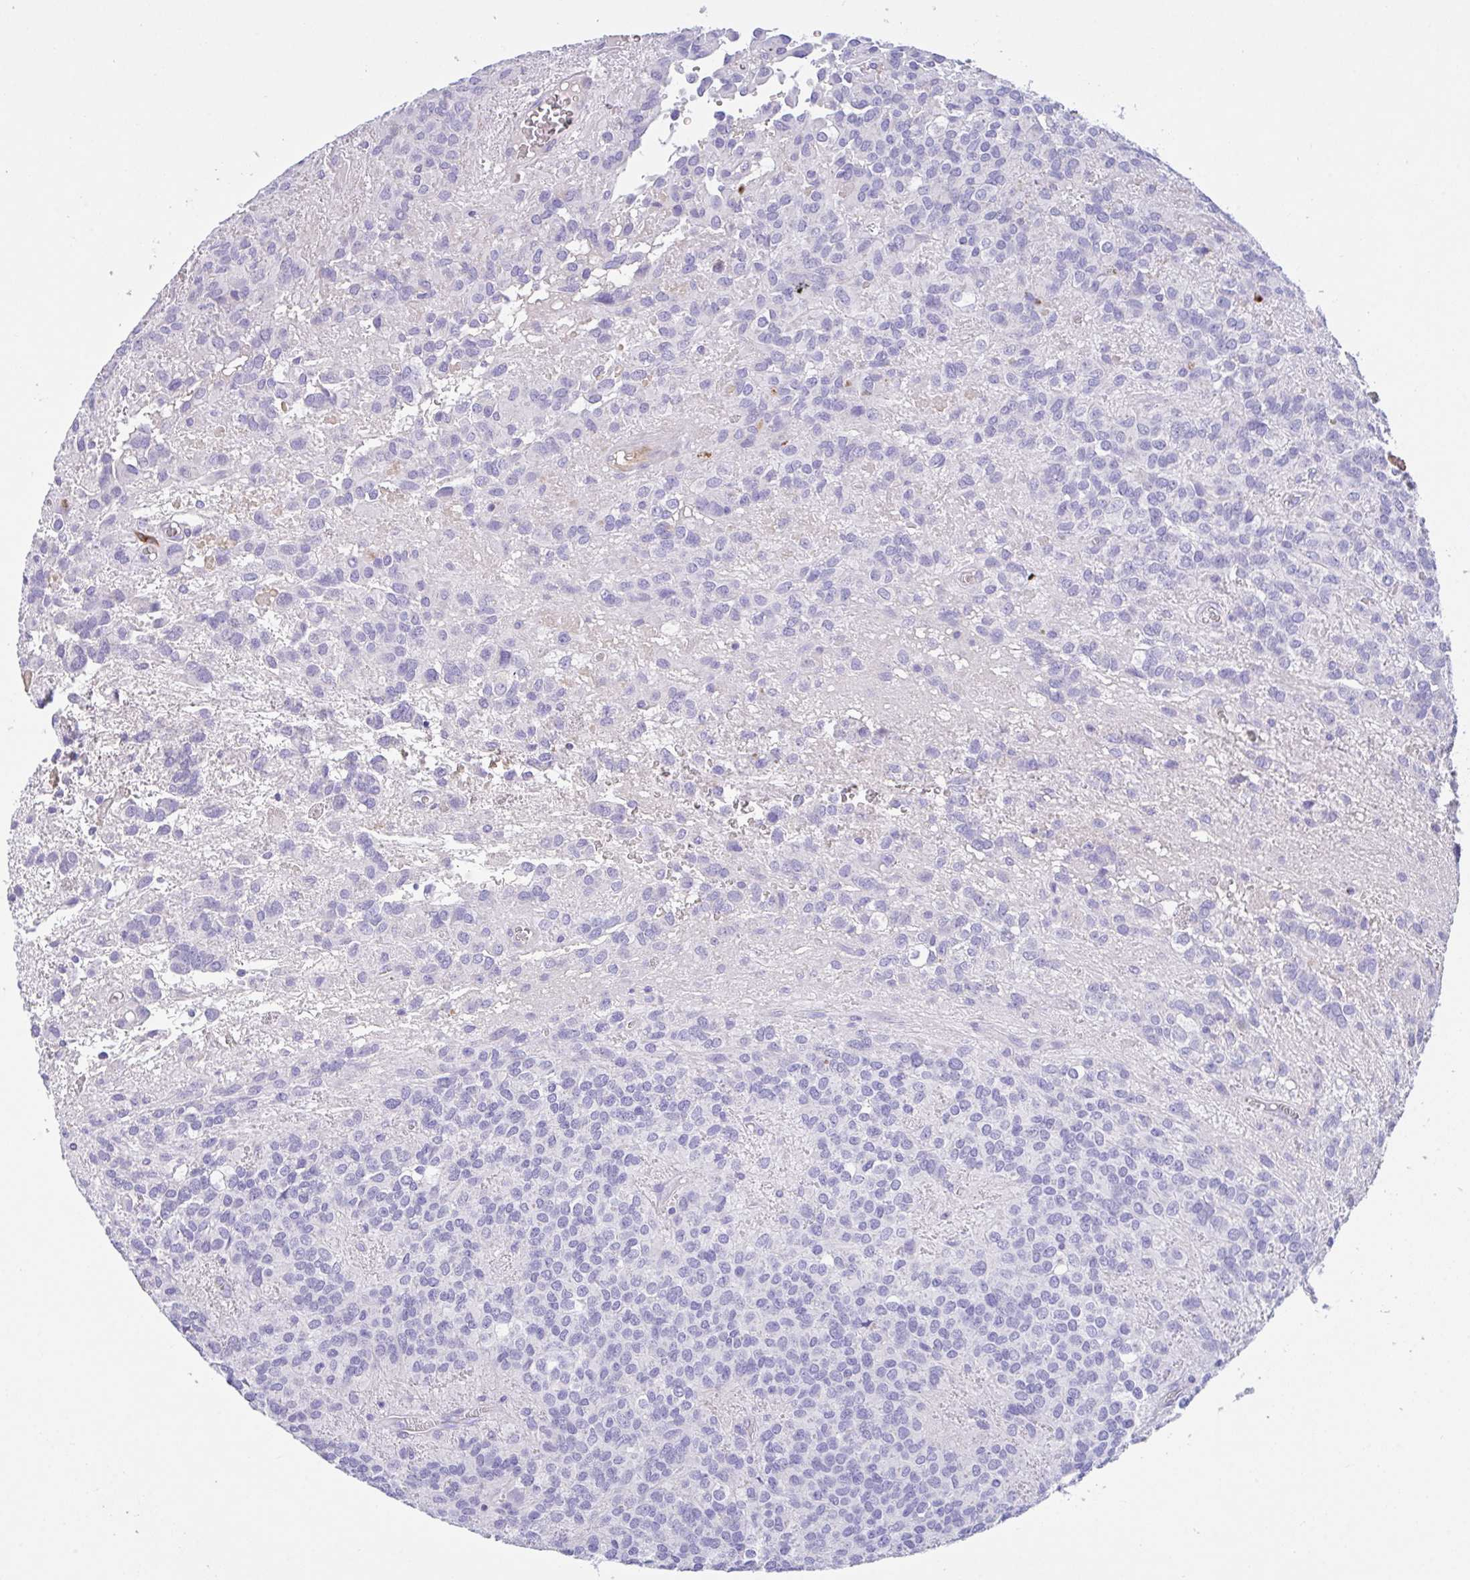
{"staining": {"intensity": "negative", "quantity": "none", "location": "none"}, "tissue": "glioma", "cell_type": "Tumor cells", "image_type": "cancer", "snomed": [{"axis": "morphology", "description": "Glioma, malignant, Low grade"}, {"axis": "topography", "description": "Brain"}], "caption": "Tumor cells show no significant protein positivity in malignant glioma (low-grade).", "gene": "FBXL20", "patient": {"sex": "male", "age": 56}}